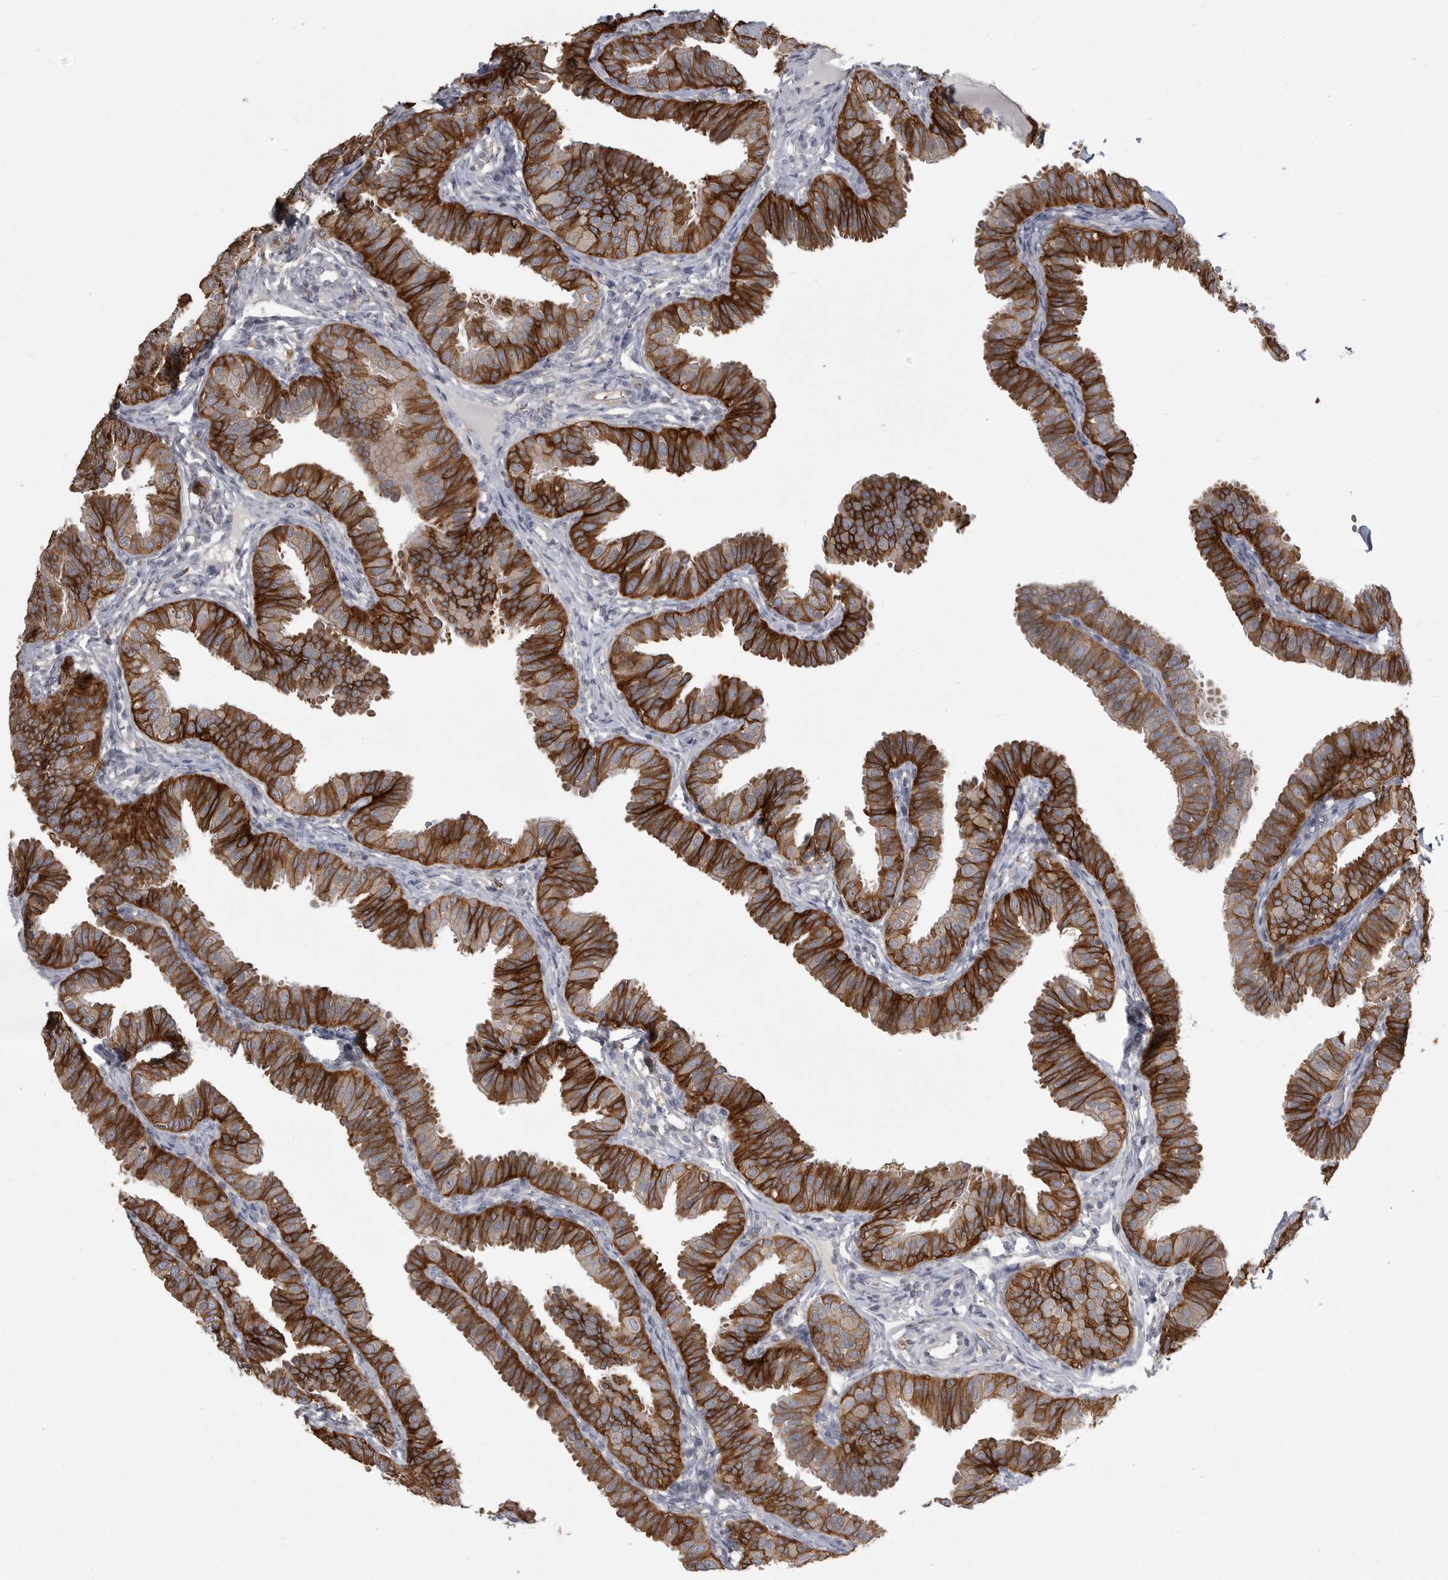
{"staining": {"intensity": "strong", "quantity": ">75%", "location": "cytoplasmic/membranous"}, "tissue": "fallopian tube", "cell_type": "Glandular cells", "image_type": "normal", "snomed": [{"axis": "morphology", "description": "Normal tissue, NOS"}, {"axis": "topography", "description": "Fallopian tube"}], "caption": "Fallopian tube stained with immunohistochemistry (IHC) displays strong cytoplasmic/membranous staining in about >75% of glandular cells.", "gene": "CMTM6", "patient": {"sex": "female", "age": 35}}